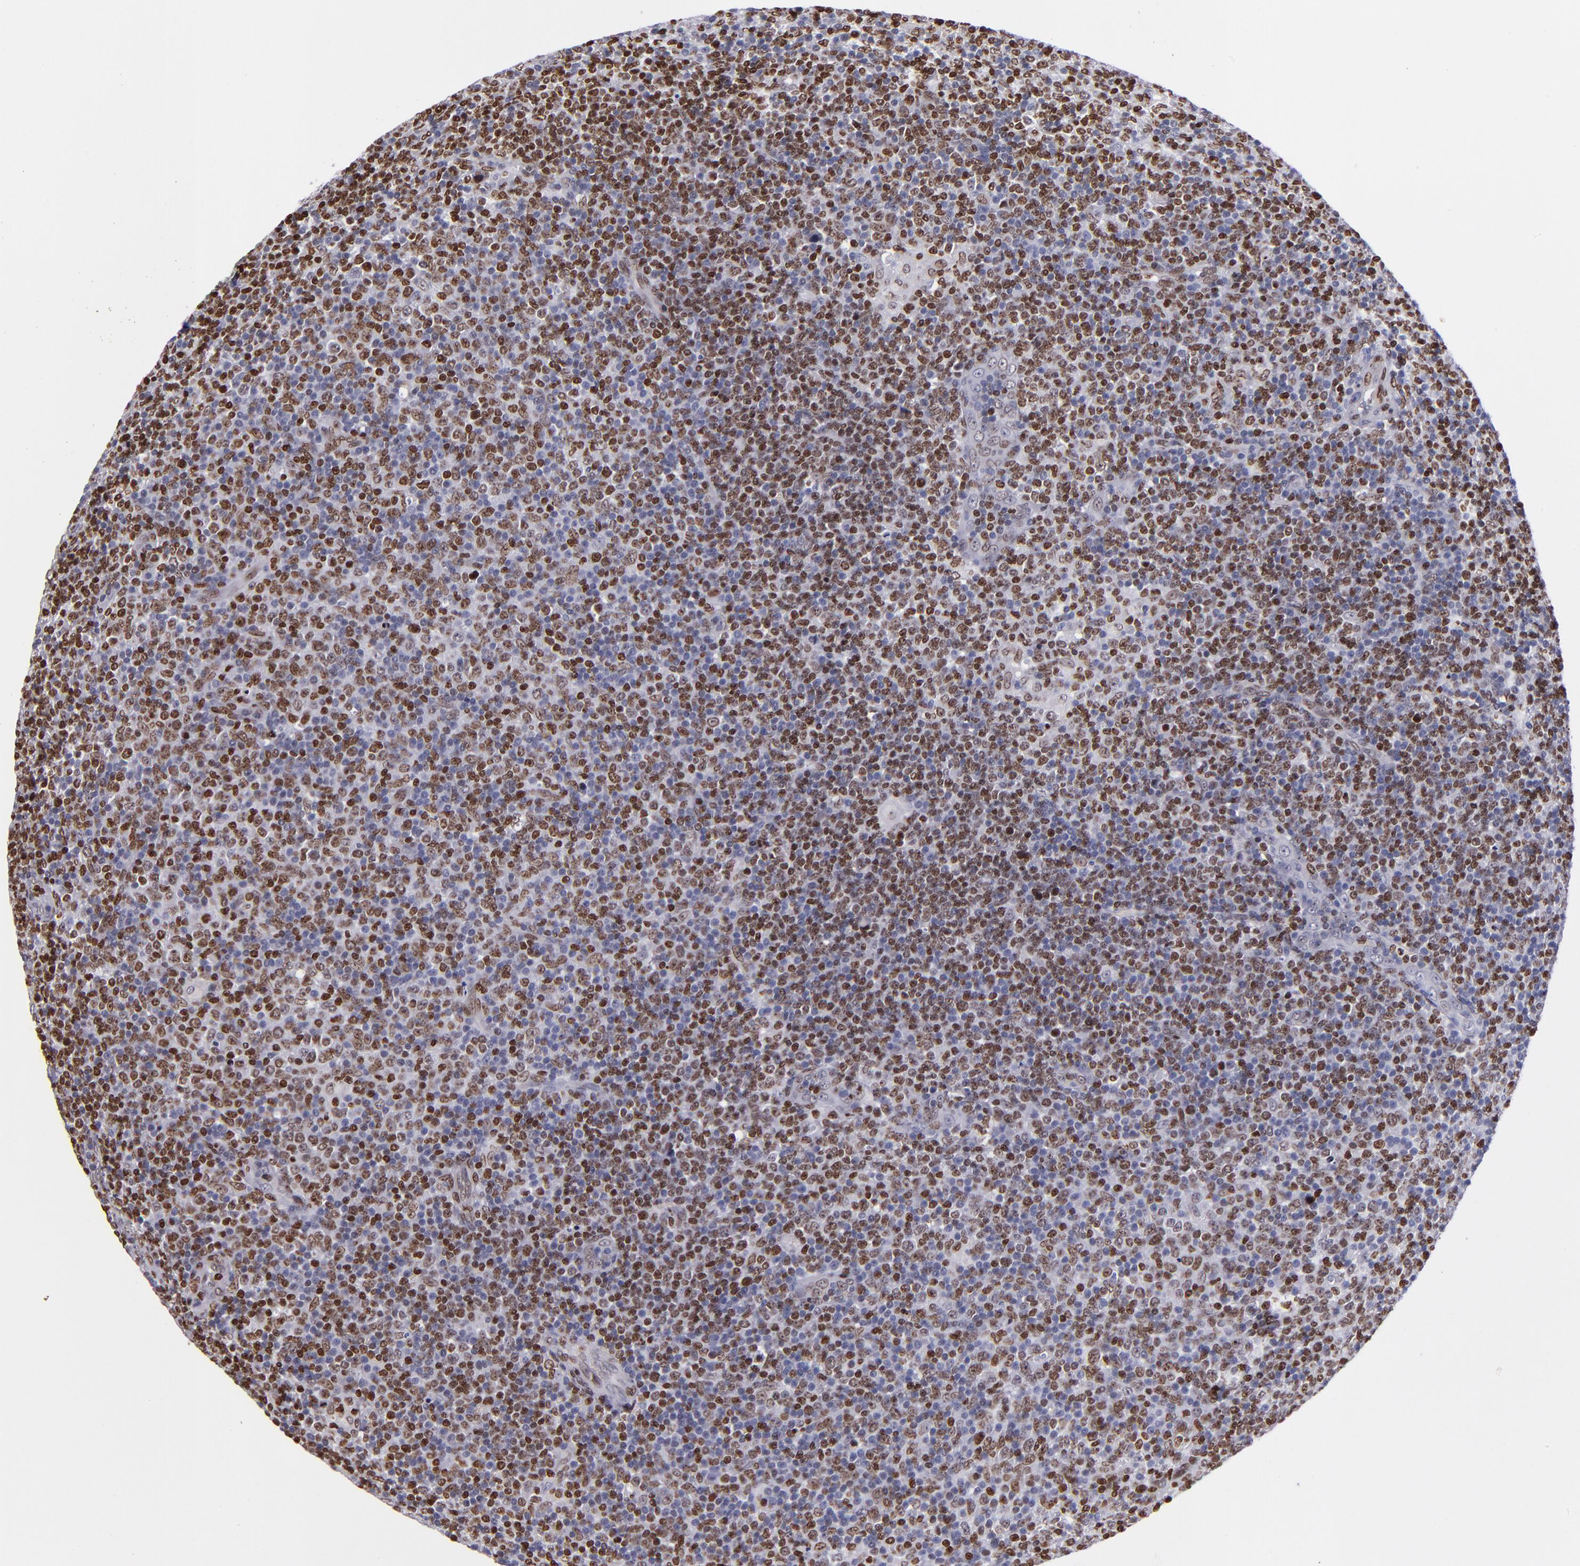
{"staining": {"intensity": "strong", "quantity": ">75%", "location": "nuclear"}, "tissue": "lymphoma", "cell_type": "Tumor cells", "image_type": "cancer", "snomed": [{"axis": "morphology", "description": "Malignant lymphoma, non-Hodgkin's type, Low grade"}, {"axis": "topography", "description": "Lymph node"}], "caption": "Immunohistochemical staining of lymphoma exhibits high levels of strong nuclear positivity in approximately >75% of tumor cells. The staining was performed using DAB (3,3'-diaminobenzidine) to visualize the protein expression in brown, while the nuclei were stained in blue with hematoxylin (Magnification: 20x).", "gene": "CDKL5", "patient": {"sex": "male", "age": 70}}